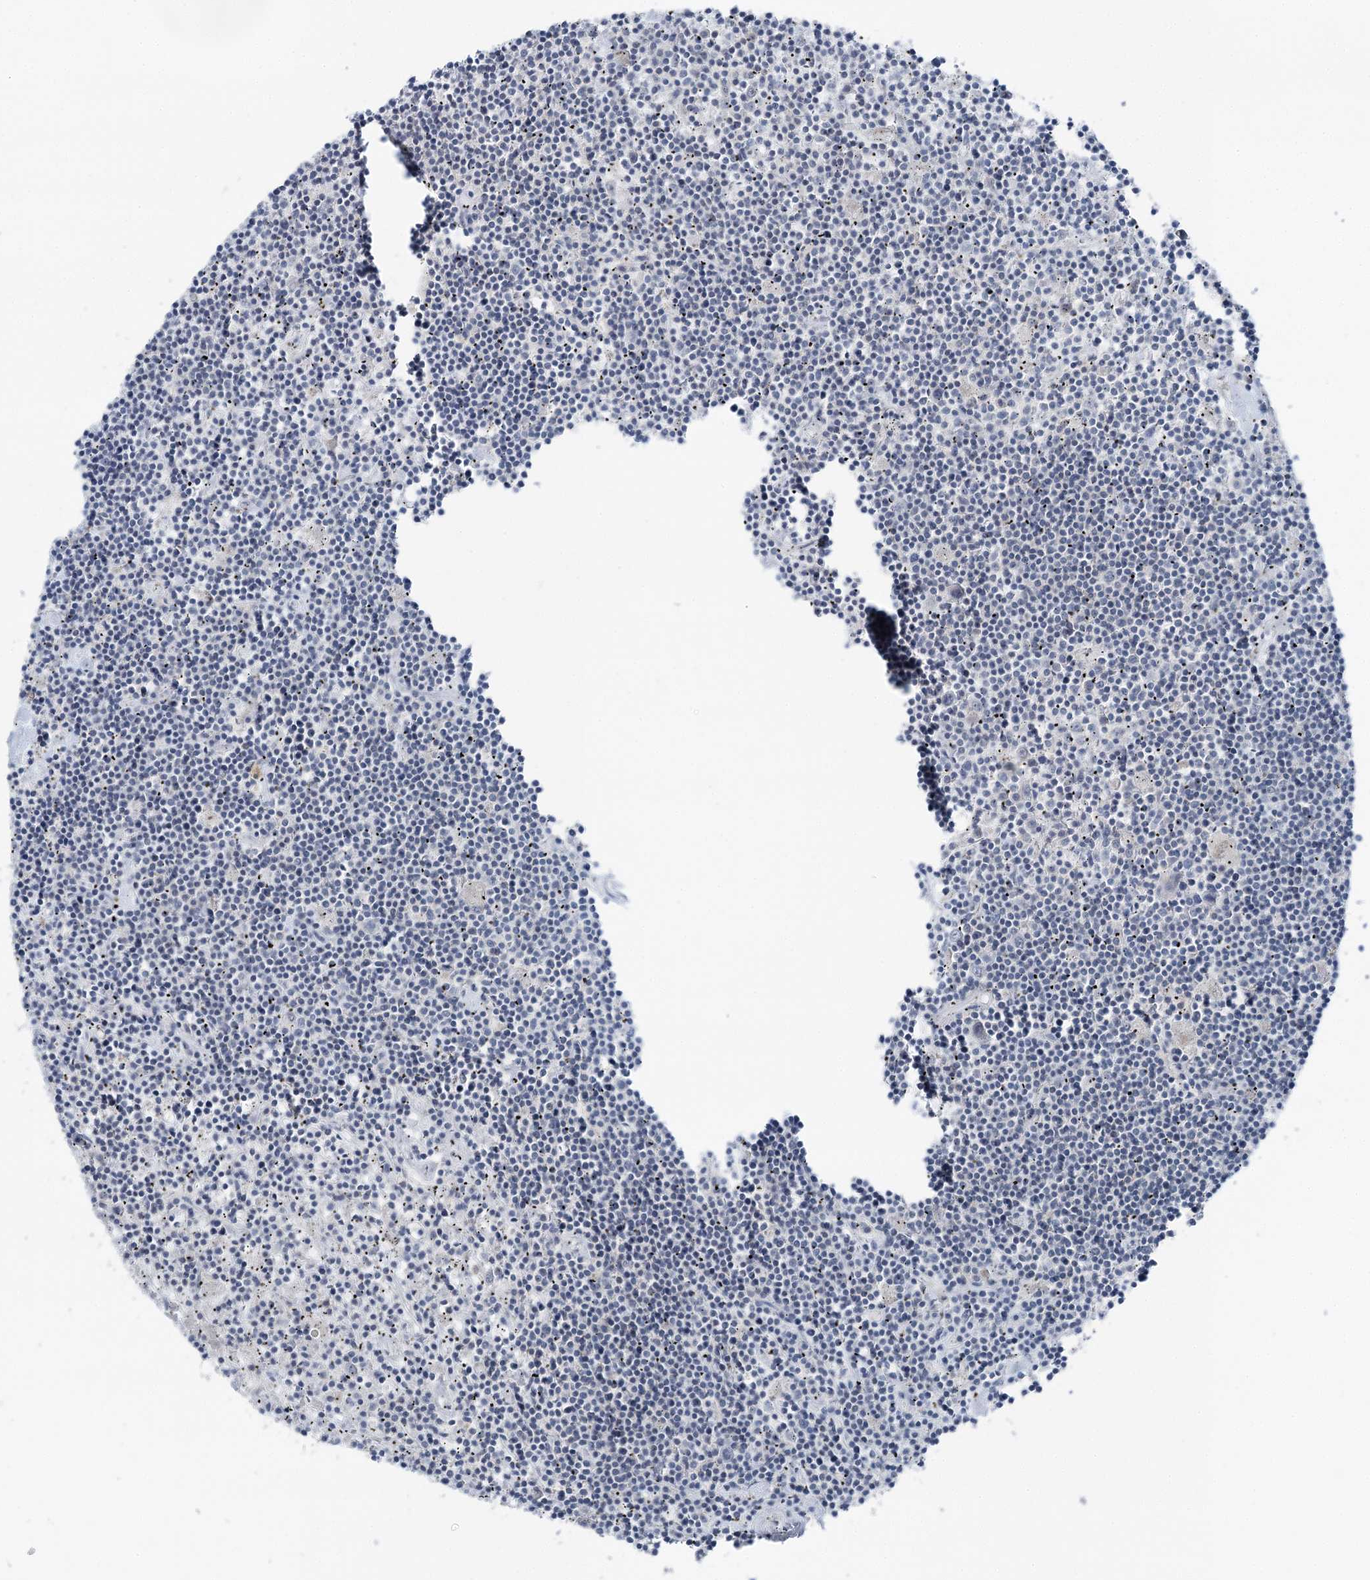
{"staining": {"intensity": "negative", "quantity": "none", "location": "none"}, "tissue": "lymphoma", "cell_type": "Tumor cells", "image_type": "cancer", "snomed": [{"axis": "morphology", "description": "Malignant lymphoma, non-Hodgkin's type, Low grade"}, {"axis": "topography", "description": "Spleen"}], "caption": "DAB (3,3'-diaminobenzidine) immunohistochemical staining of low-grade malignant lymphoma, non-Hodgkin's type shows no significant expression in tumor cells.", "gene": "STEEP1", "patient": {"sex": "male", "age": 76}}